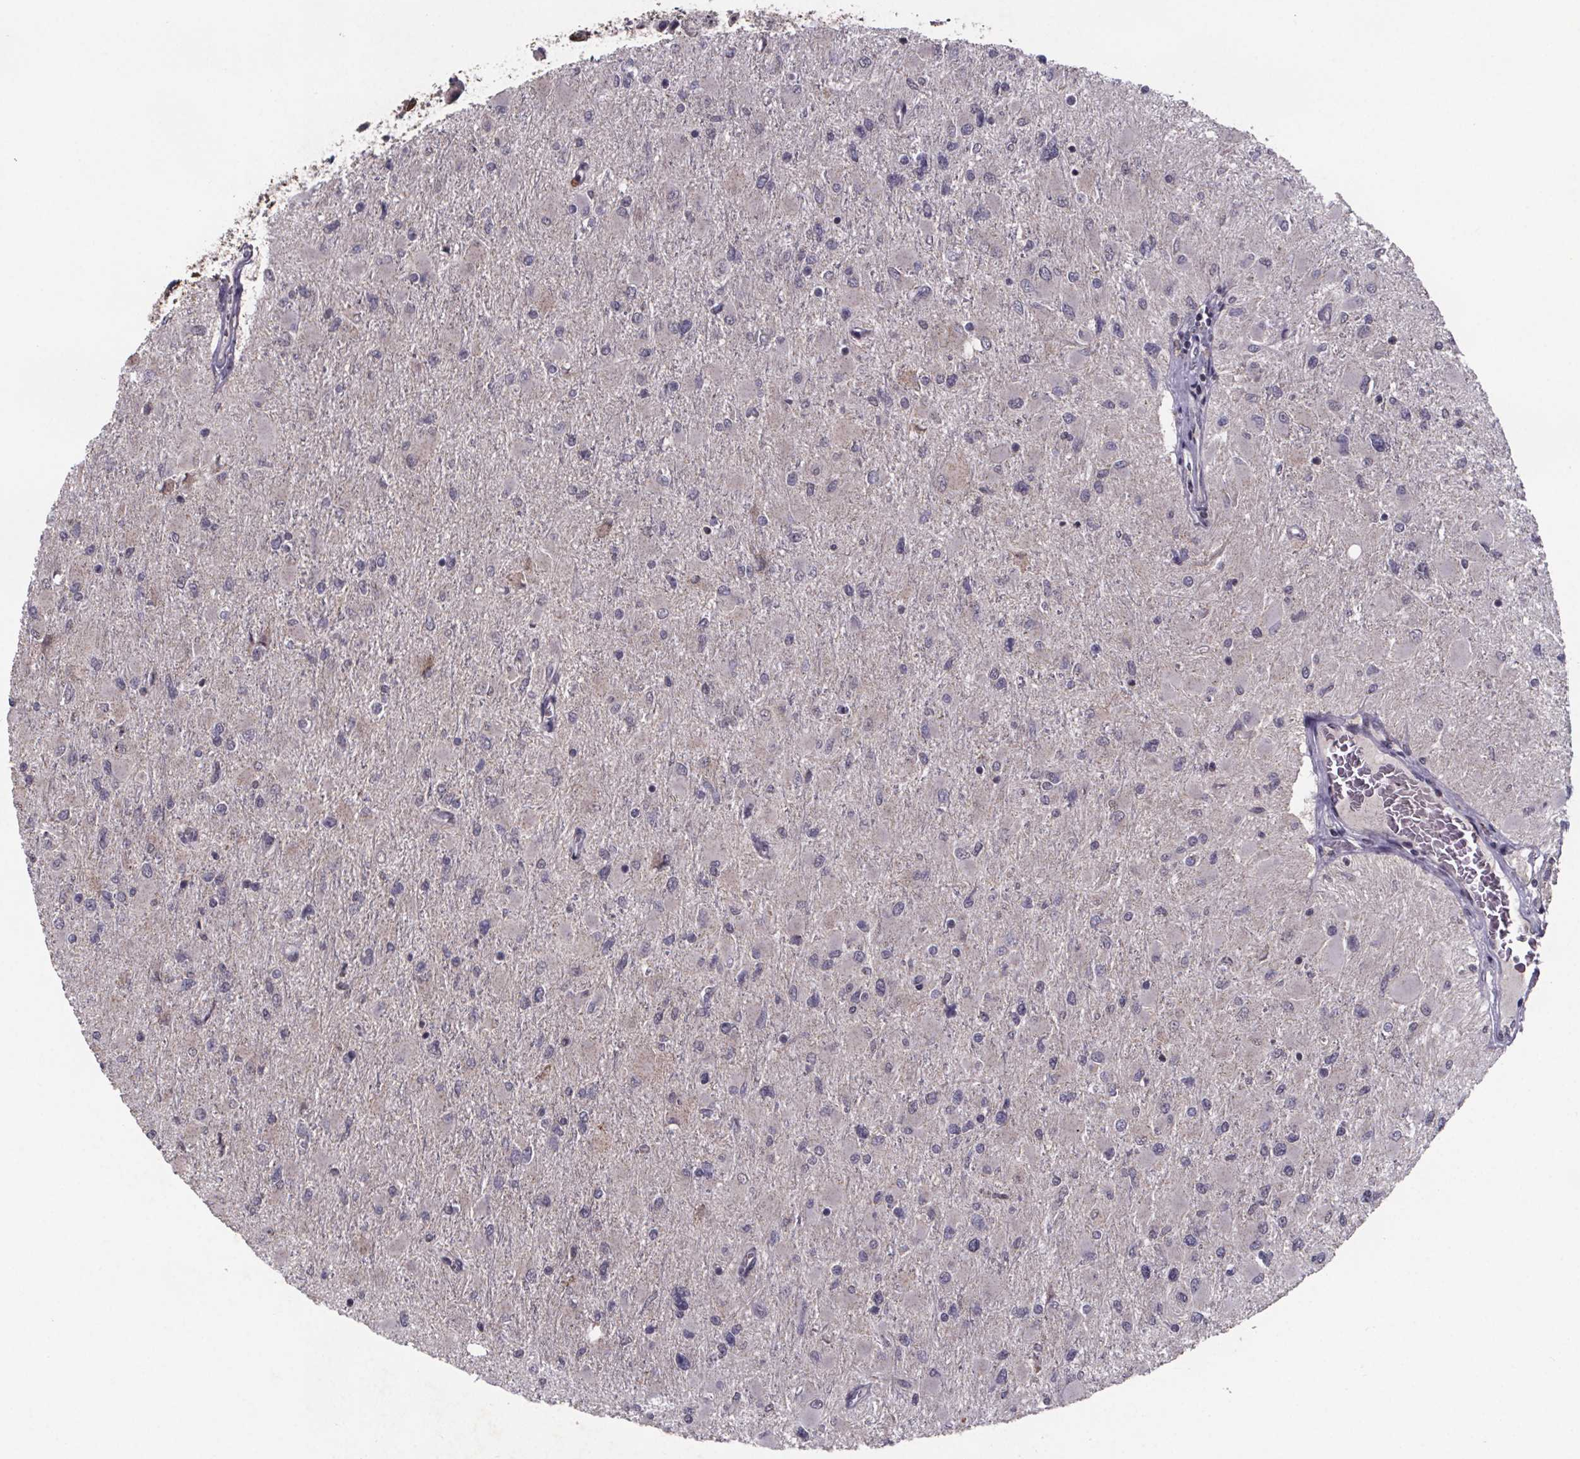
{"staining": {"intensity": "negative", "quantity": "none", "location": "none"}, "tissue": "glioma", "cell_type": "Tumor cells", "image_type": "cancer", "snomed": [{"axis": "morphology", "description": "Glioma, malignant, High grade"}, {"axis": "topography", "description": "Cerebral cortex"}], "caption": "Micrograph shows no significant protein expression in tumor cells of high-grade glioma (malignant).", "gene": "PALLD", "patient": {"sex": "female", "age": 36}}